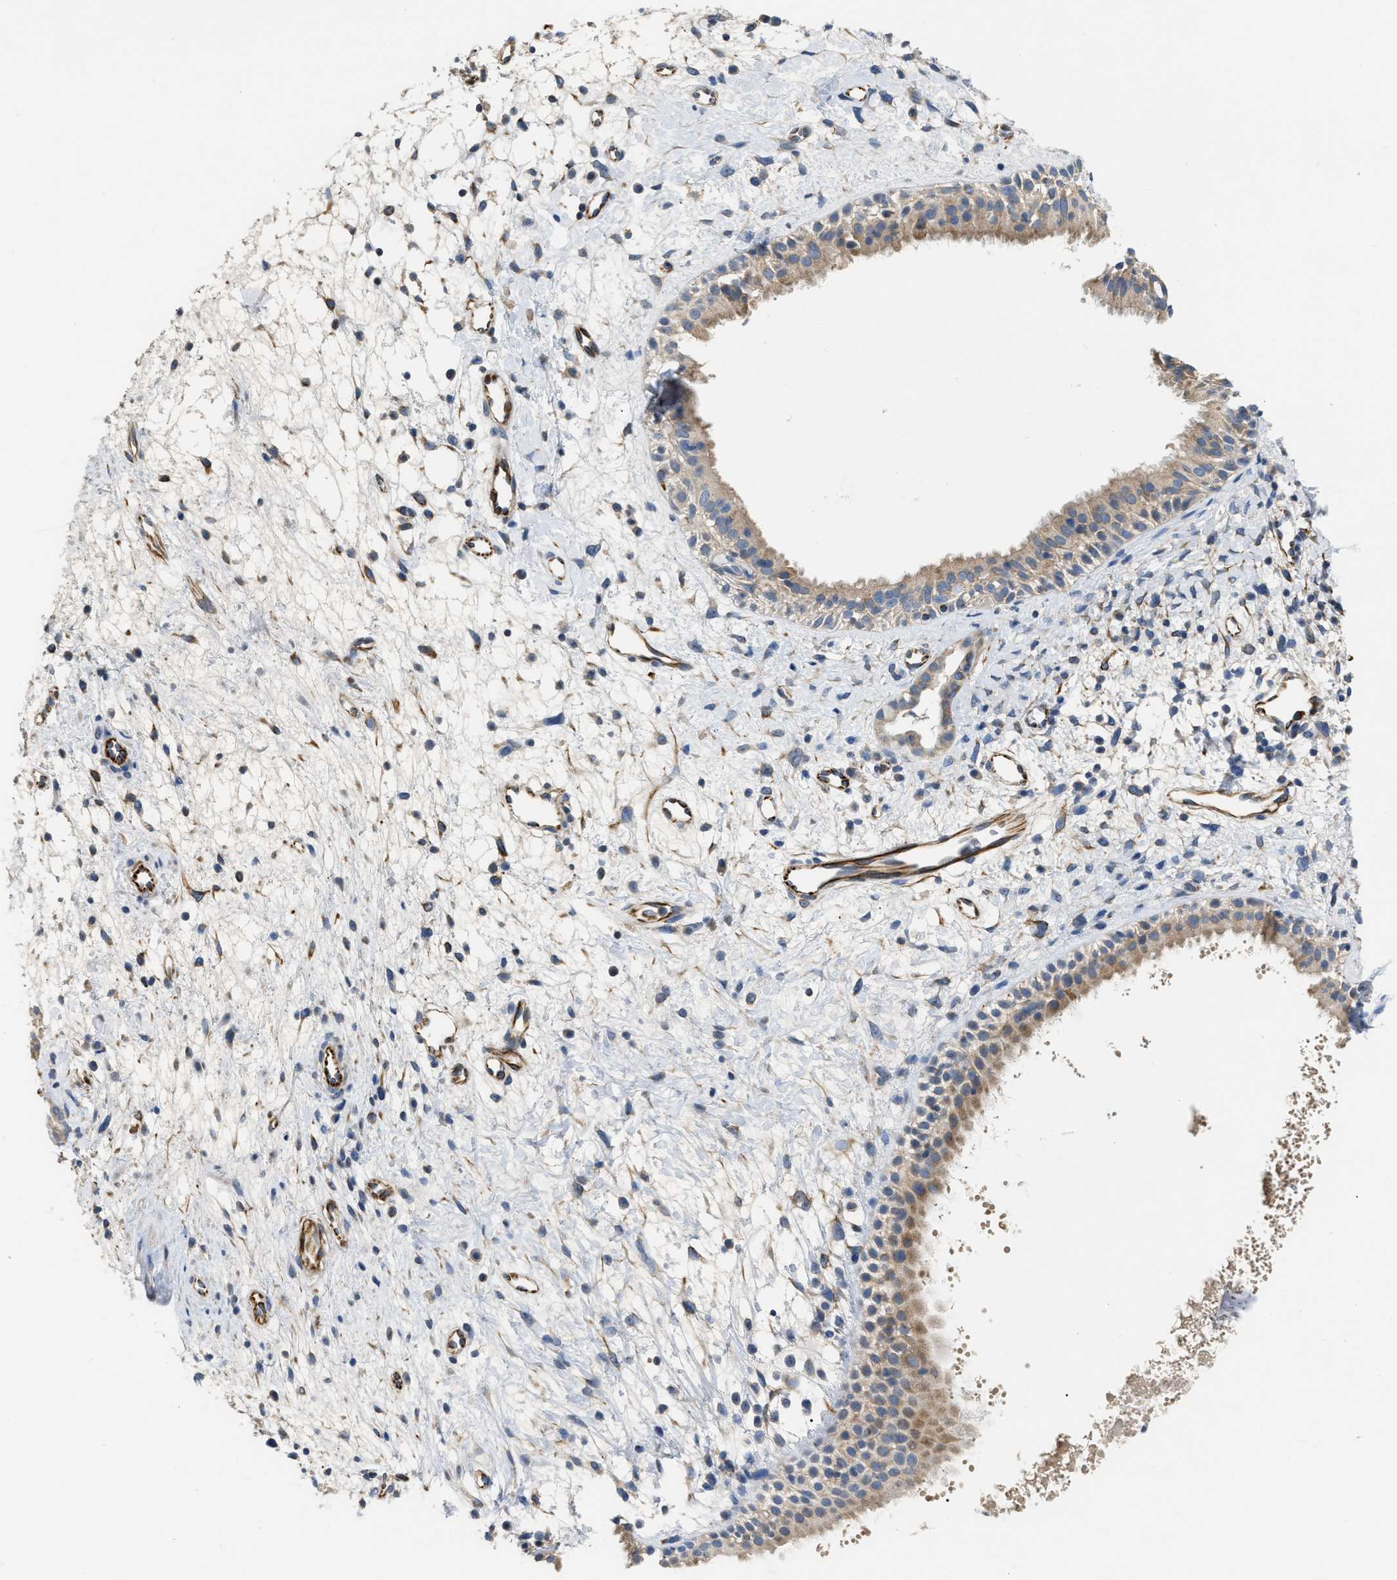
{"staining": {"intensity": "moderate", "quantity": ">75%", "location": "cytoplasmic/membranous"}, "tissue": "nasopharynx", "cell_type": "Respiratory epithelial cells", "image_type": "normal", "snomed": [{"axis": "morphology", "description": "Normal tissue, NOS"}, {"axis": "topography", "description": "Nasopharynx"}], "caption": "DAB immunohistochemical staining of normal nasopharynx demonstrates moderate cytoplasmic/membranous protein positivity in approximately >75% of respiratory epithelial cells.", "gene": "DHX58", "patient": {"sex": "male", "age": 22}}